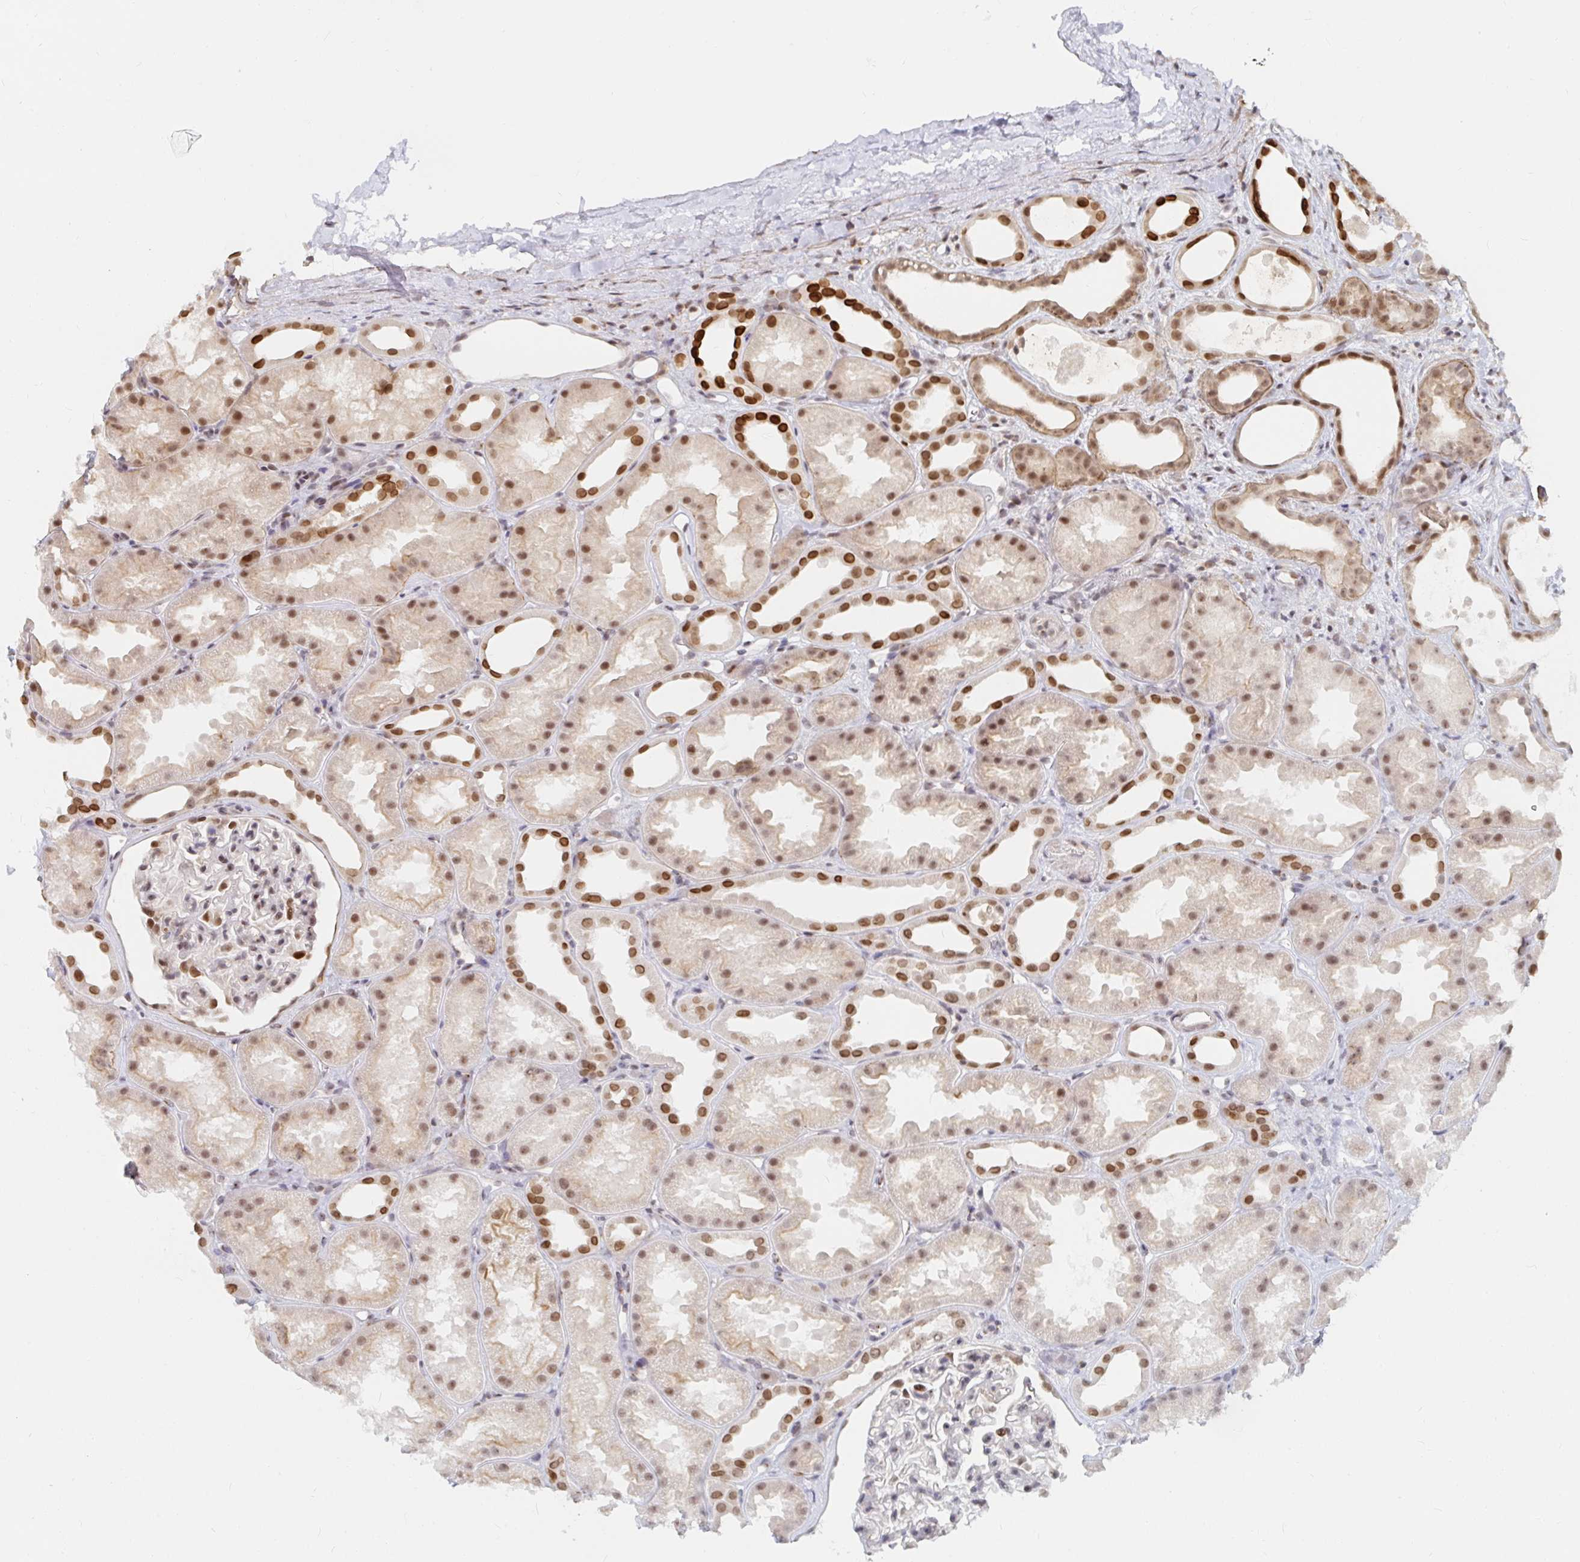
{"staining": {"intensity": "moderate", "quantity": "25%-75%", "location": "nuclear"}, "tissue": "kidney", "cell_type": "Cells in glomeruli", "image_type": "normal", "snomed": [{"axis": "morphology", "description": "Normal tissue, NOS"}, {"axis": "topography", "description": "Kidney"}], "caption": "Immunohistochemical staining of benign human kidney shows medium levels of moderate nuclear positivity in about 25%-75% of cells in glomeruli.", "gene": "CHD2", "patient": {"sex": "male", "age": 61}}